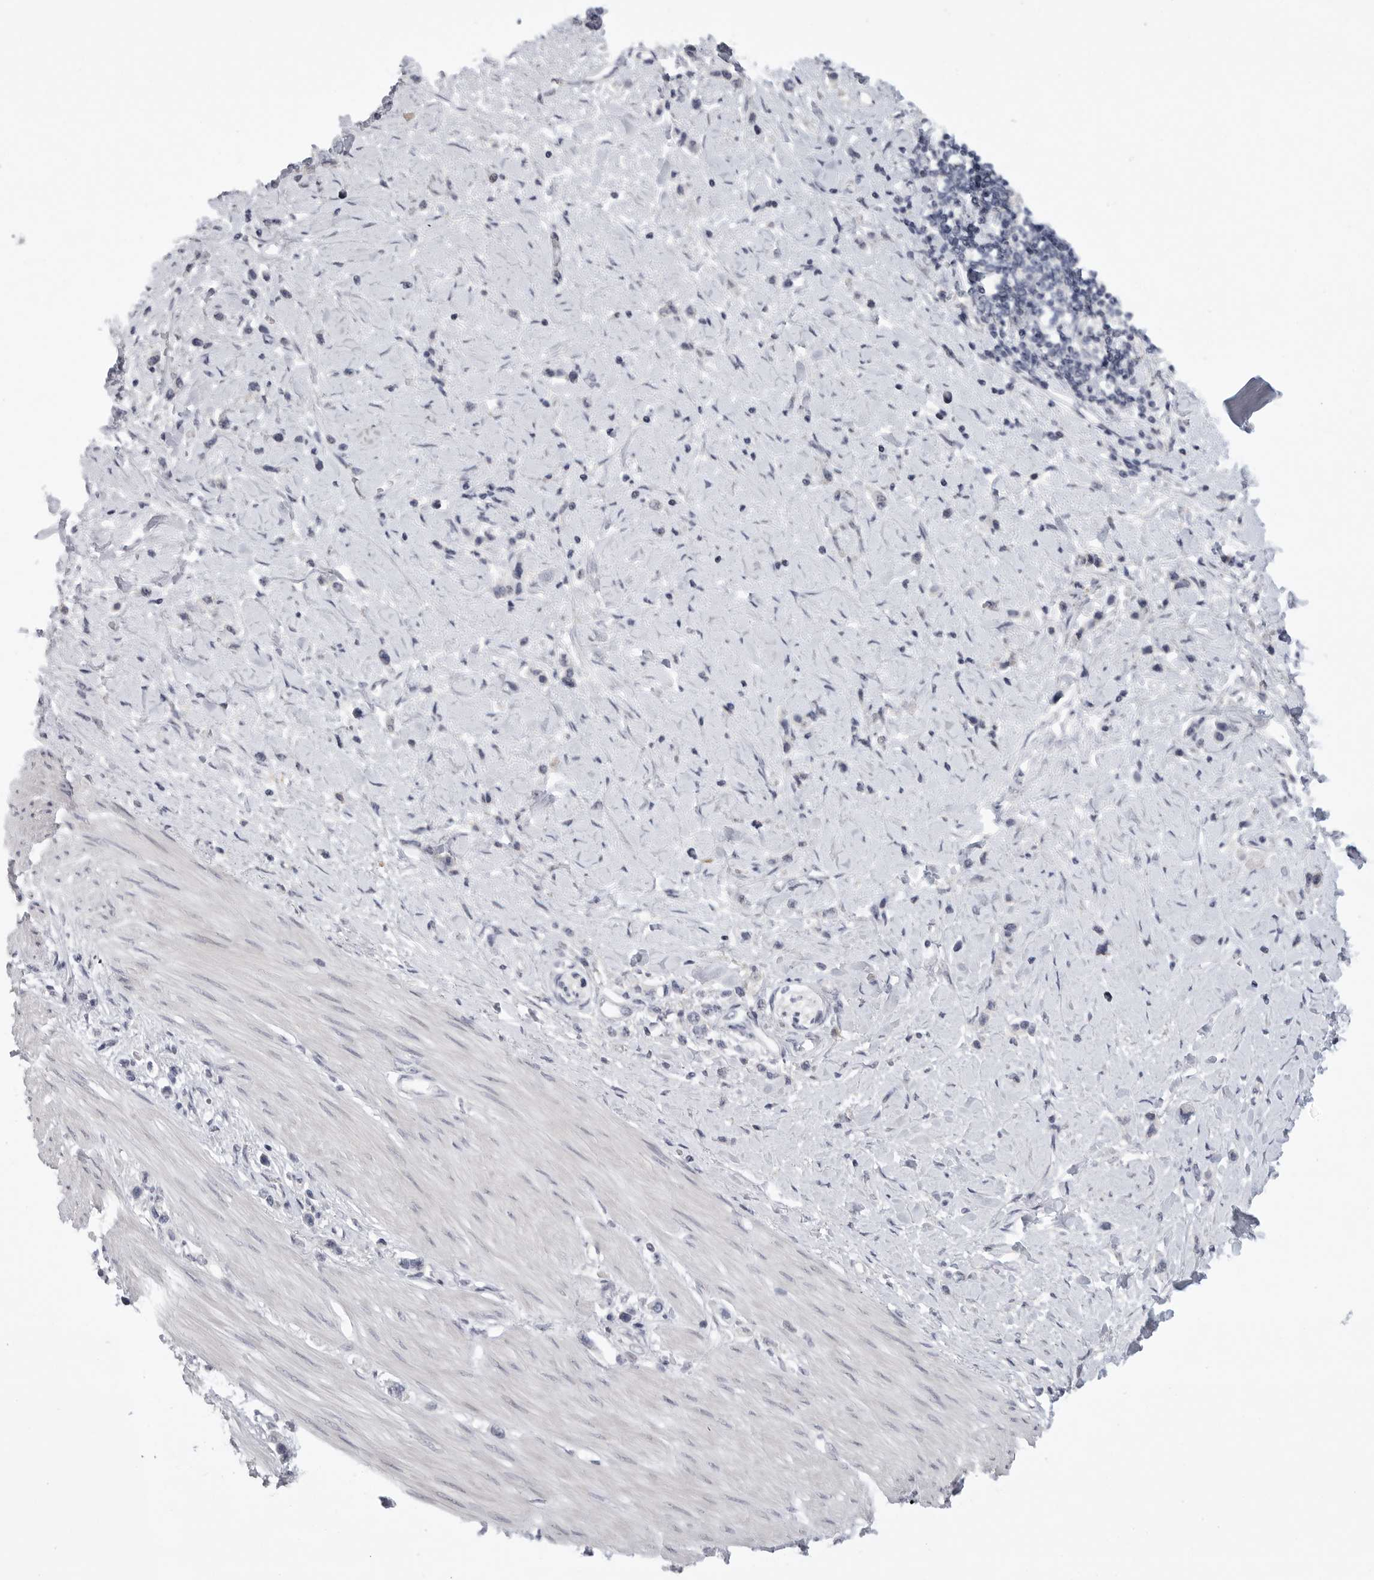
{"staining": {"intensity": "negative", "quantity": "none", "location": "none"}, "tissue": "stomach cancer", "cell_type": "Tumor cells", "image_type": "cancer", "snomed": [{"axis": "morphology", "description": "Adenocarcinoma, NOS"}, {"axis": "topography", "description": "Stomach"}], "caption": "DAB (3,3'-diaminobenzidine) immunohistochemical staining of human stomach cancer (adenocarcinoma) exhibits no significant expression in tumor cells. Brightfield microscopy of immunohistochemistry stained with DAB (3,3'-diaminobenzidine) (brown) and hematoxylin (blue), captured at high magnification.", "gene": "FBXO43", "patient": {"sex": "female", "age": 65}}